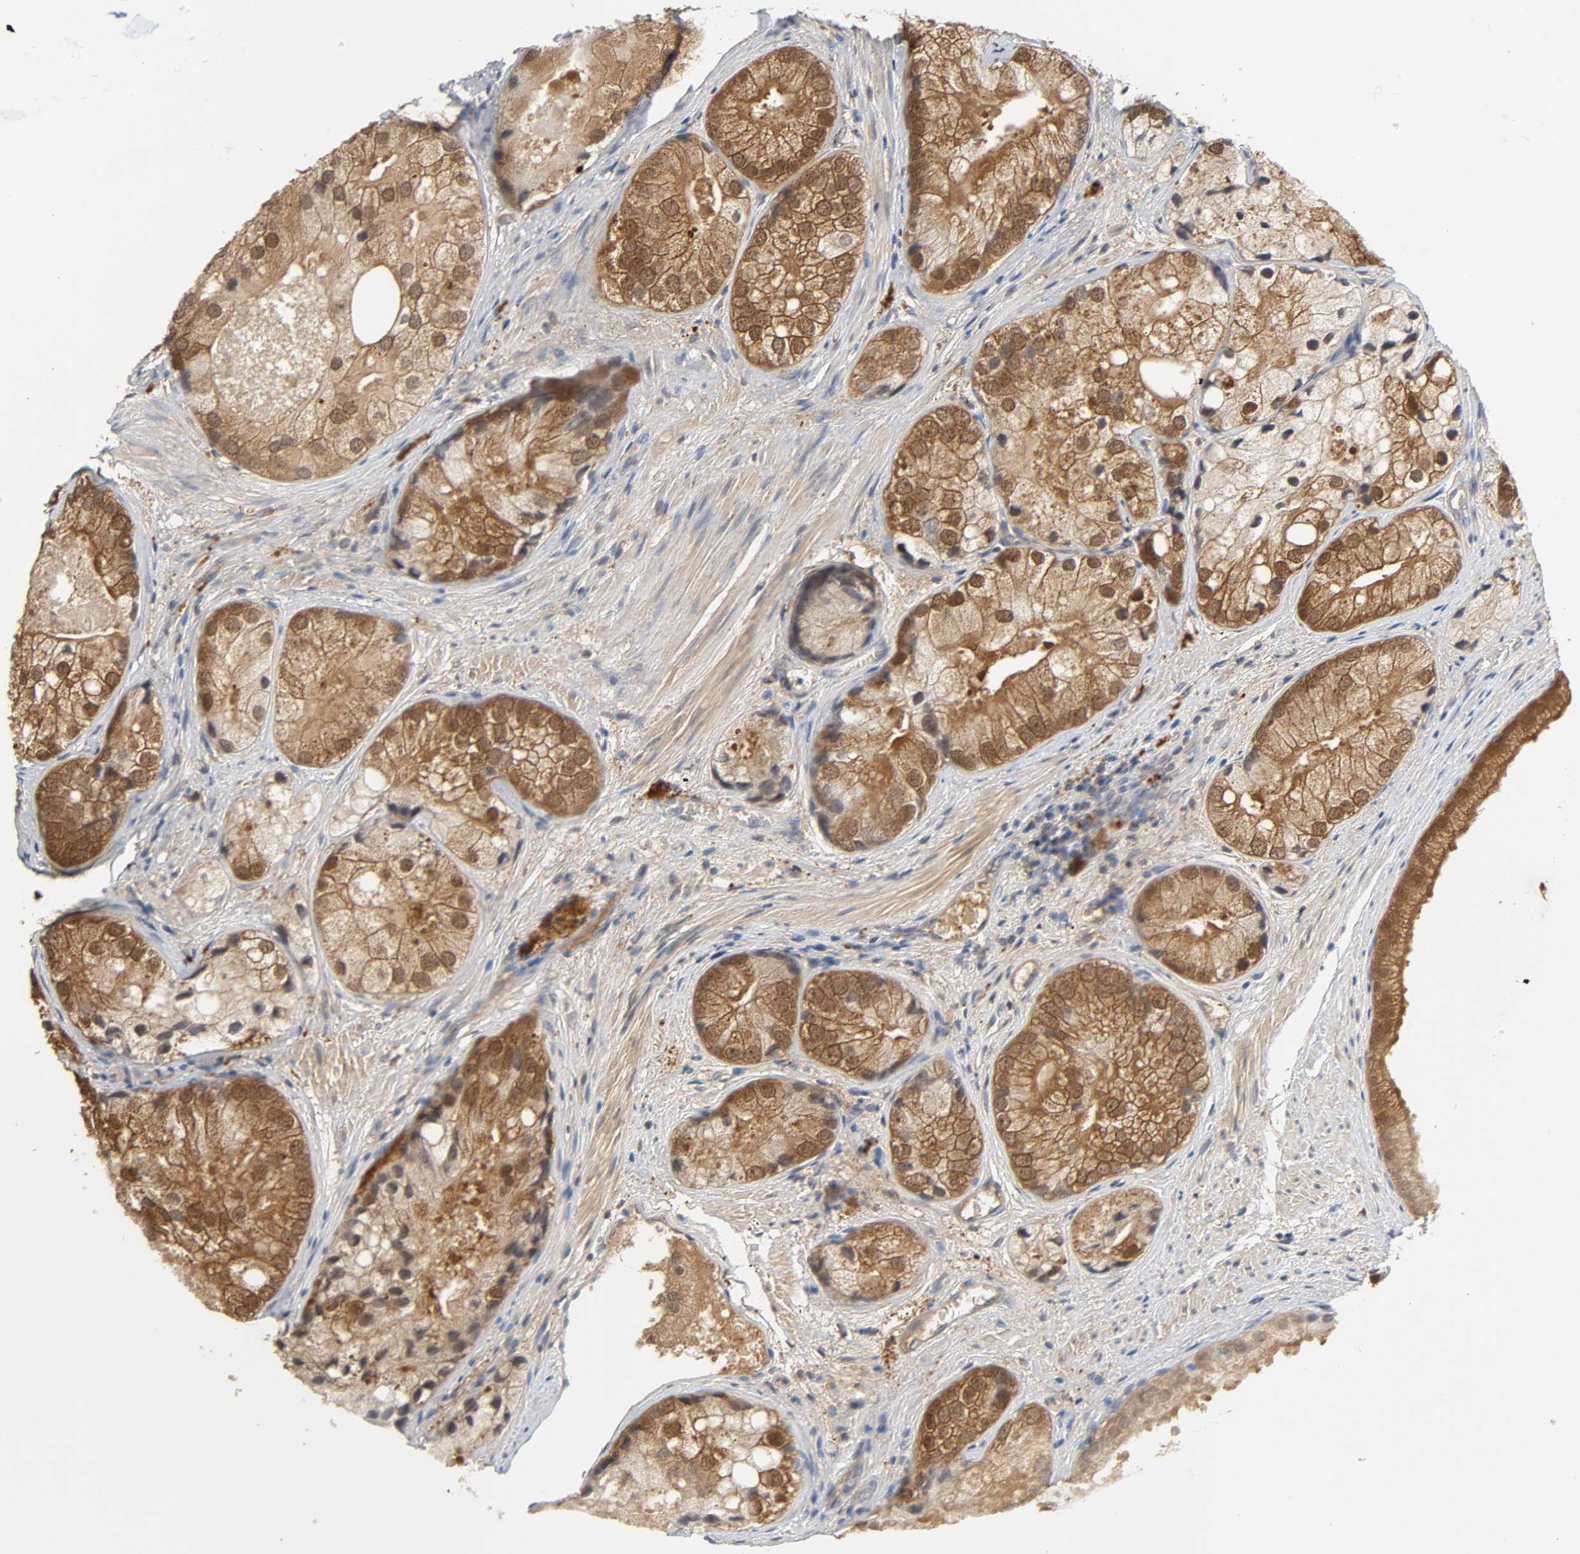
{"staining": {"intensity": "moderate", "quantity": ">75%", "location": "cytoplasmic/membranous,nuclear"}, "tissue": "prostate cancer", "cell_type": "Tumor cells", "image_type": "cancer", "snomed": [{"axis": "morphology", "description": "Adenocarcinoma, Low grade"}, {"axis": "topography", "description": "Prostate"}], "caption": "Approximately >75% of tumor cells in human prostate cancer (adenocarcinoma (low-grade)) reveal moderate cytoplasmic/membranous and nuclear protein positivity as visualized by brown immunohistochemical staining.", "gene": "MIF", "patient": {"sex": "male", "age": 69}}